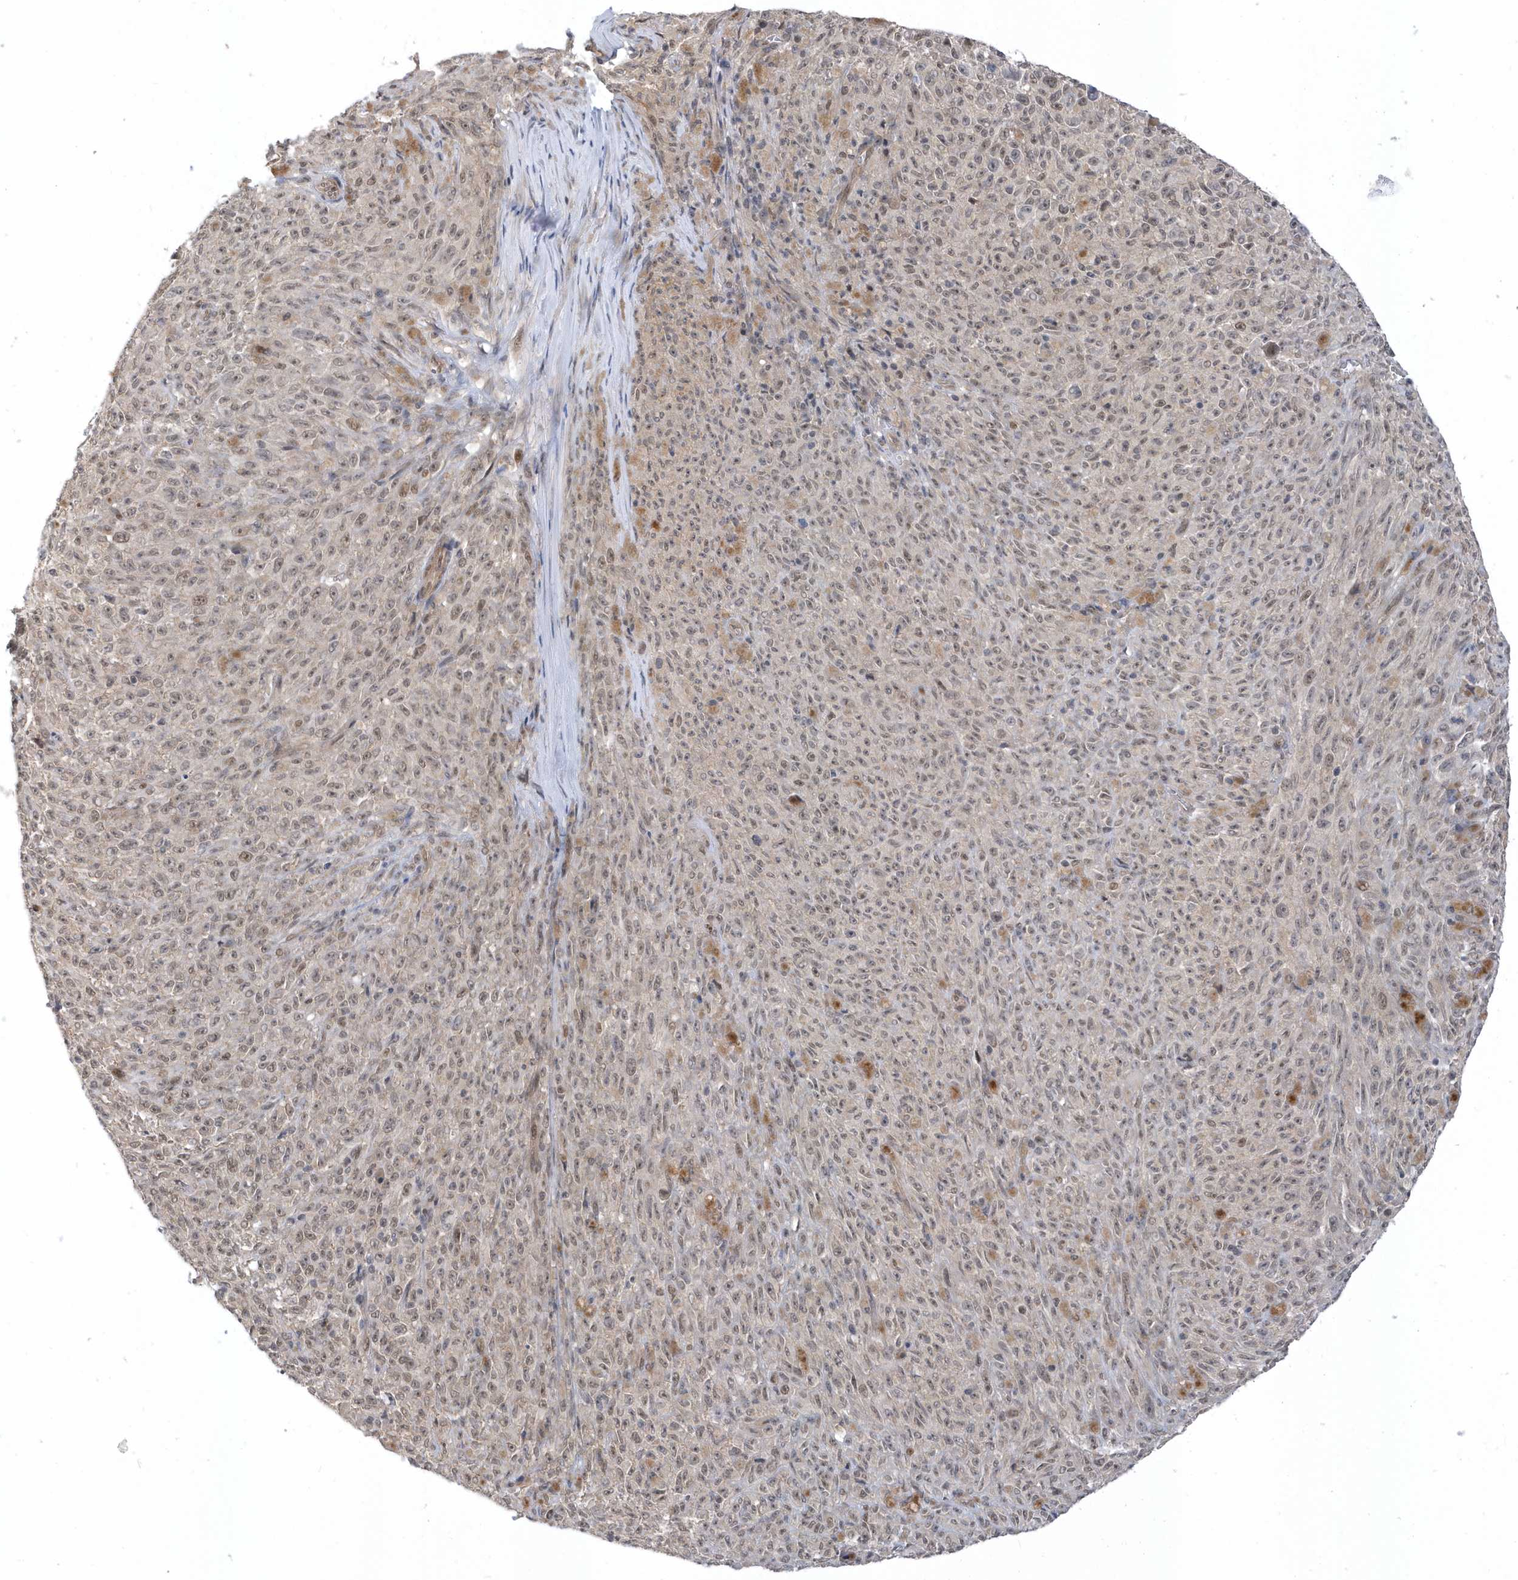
{"staining": {"intensity": "weak", "quantity": "25%-75%", "location": "nuclear"}, "tissue": "melanoma", "cell_type": "Tumor cells", "image_type": "cancer", "snomed": [{"axis": "morphology", "description": "Malignant melanoma, NOS"}, {"axis": "topography", "description": "Skin"}], "caption": "Malignant melanoma stained with DAB (3,3'-diaminobenzidine) immunohistochemistry displays low levels of weak nuclear expression in about 25%-75% of tumor cells.", "gene": "USP53", "patient": {"sex": "female", "age": 82}}